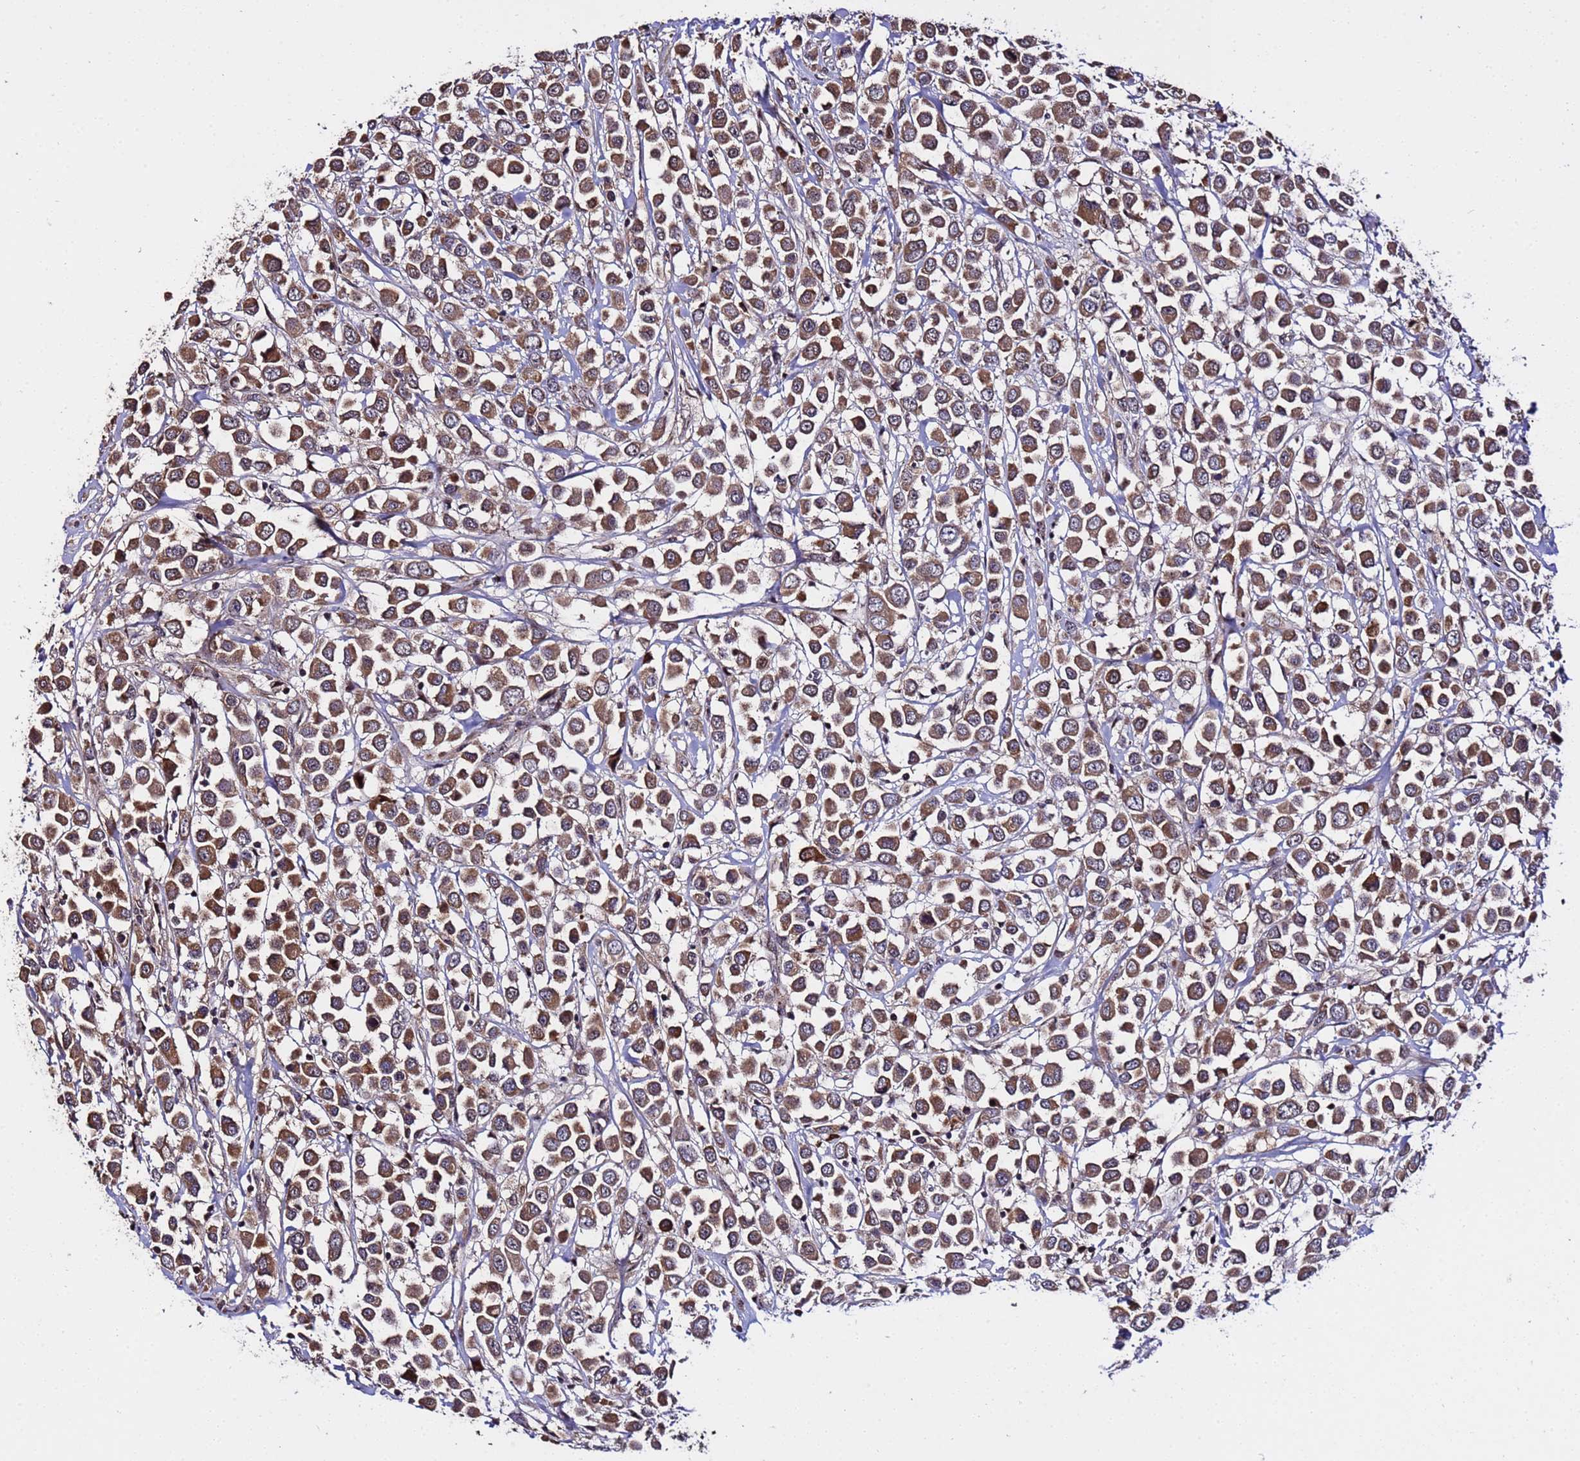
{"staining": {"intensity": "strong", "quantity": ">75%", "location": "cytoplasmic/membranous"}, "tissue": "breast cancer", "cell_type": "Tumor cells", "image_type": "cancer", "snomed": [{"axis": "morphology", "description": "Duct carcinoma"}, {"axis": "topography", "description": "Breast"}], "caption": "Immunohistochemistry photomicrograph of neoplastic tissue: breast cancer stained using IHC shows high levels of strong protein expression localized specifically in the cytoplasmic/membranous of tumor cells, appearing as a cytoplasmic/membranous brown color.", "gene": "WNK4", "patient": {"sex": "female", "age": 61}}